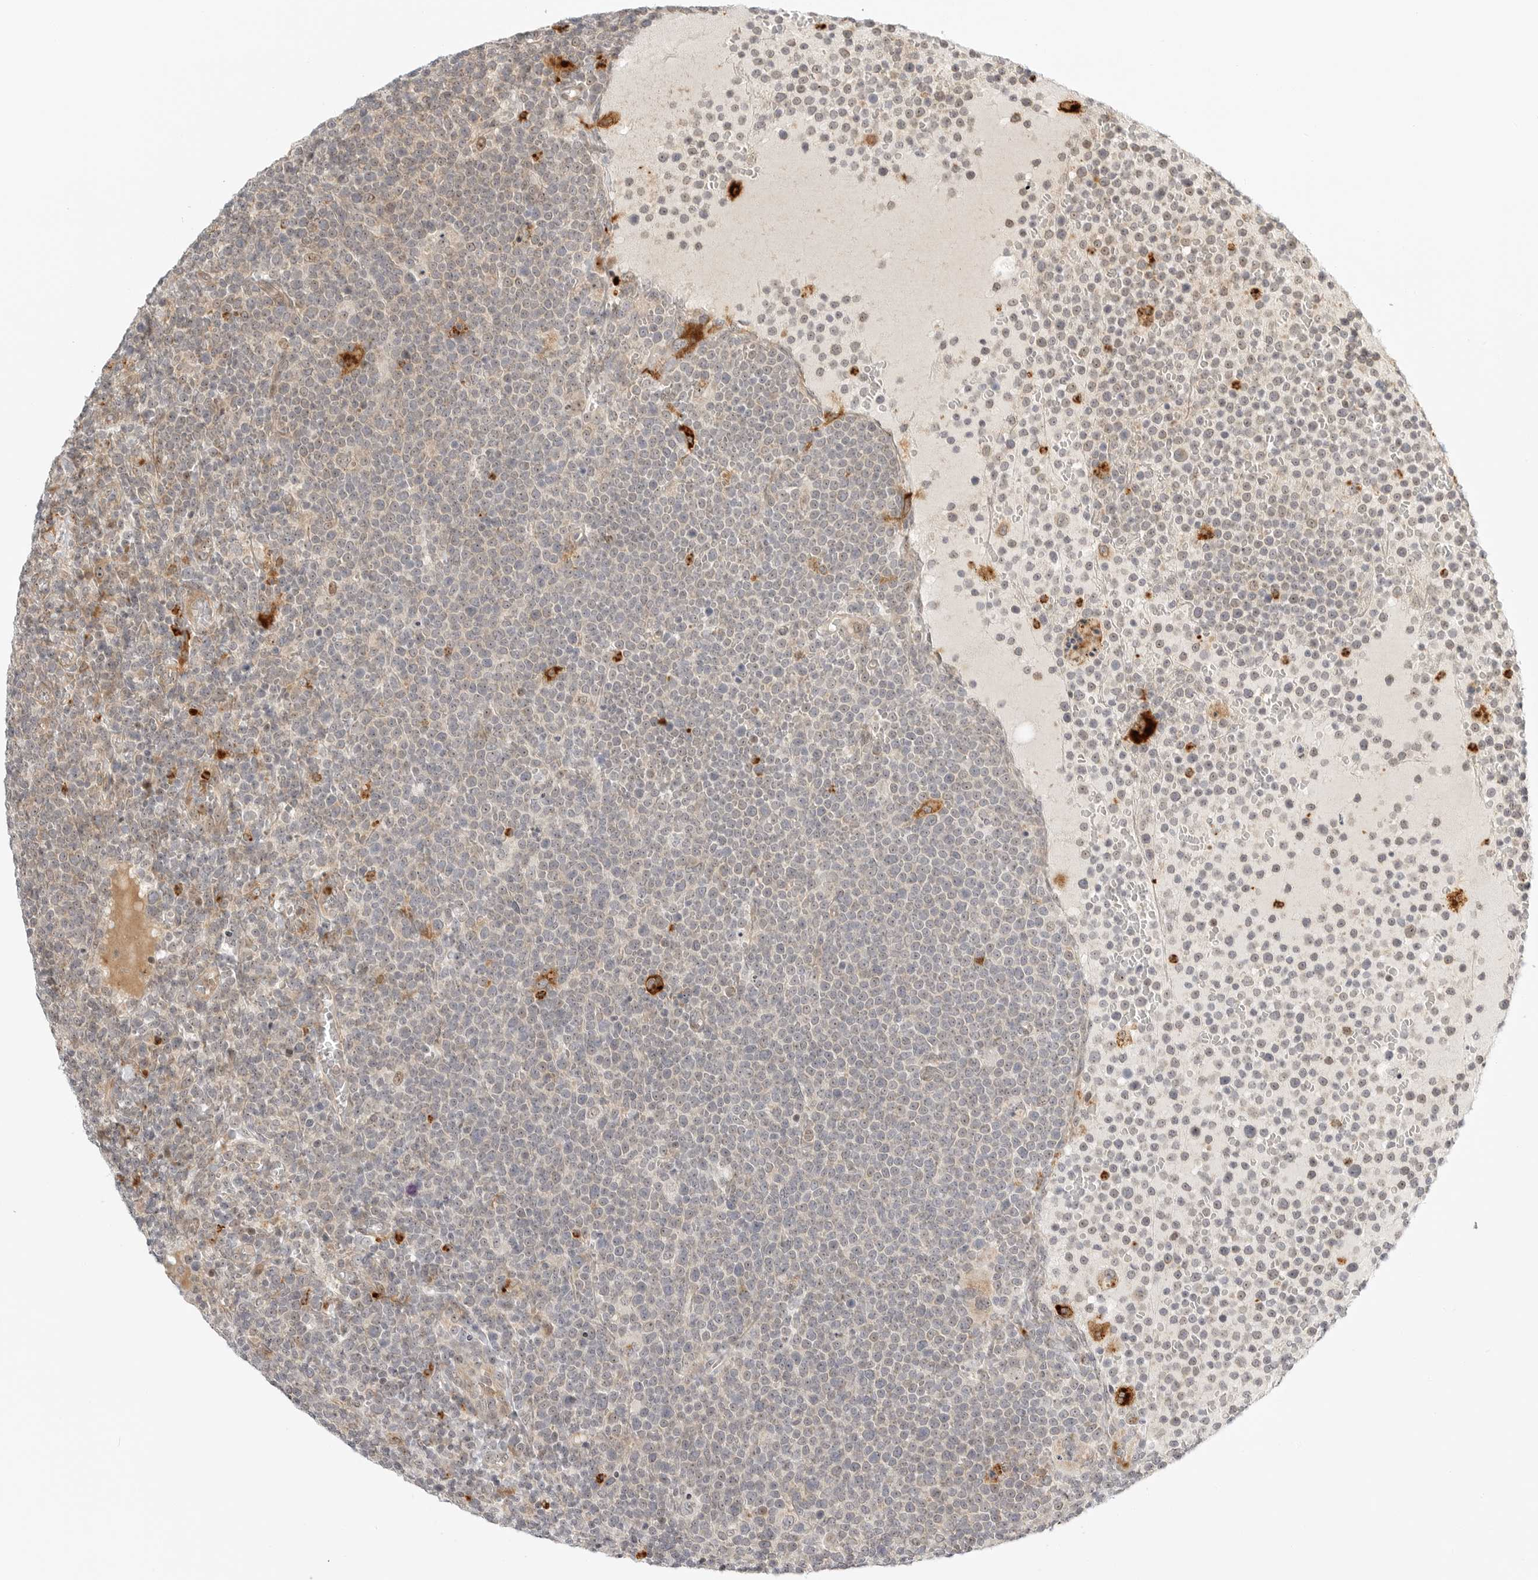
{"staining": {"intensity": "weak", "quantity": "<25%", "location": "nuclear"}, "tissue": "lymphoma", "cell_type": "Tumor cells", "image_type": "cancer", "snomed": [{"axis": "morphology", "description": "Malignant lymphoma, non-Hodgkin's type, High grade"}, {"axis": "topography", "description": "Lymph node"}], "caption": "DAB (3,3'-diaminobenzidine) immunohistochemical staining of lymphoma exhibits no significant positivity in tumor cells.", "gene": "DSCC1", "patient": {"sex": "male", "age": 61}}